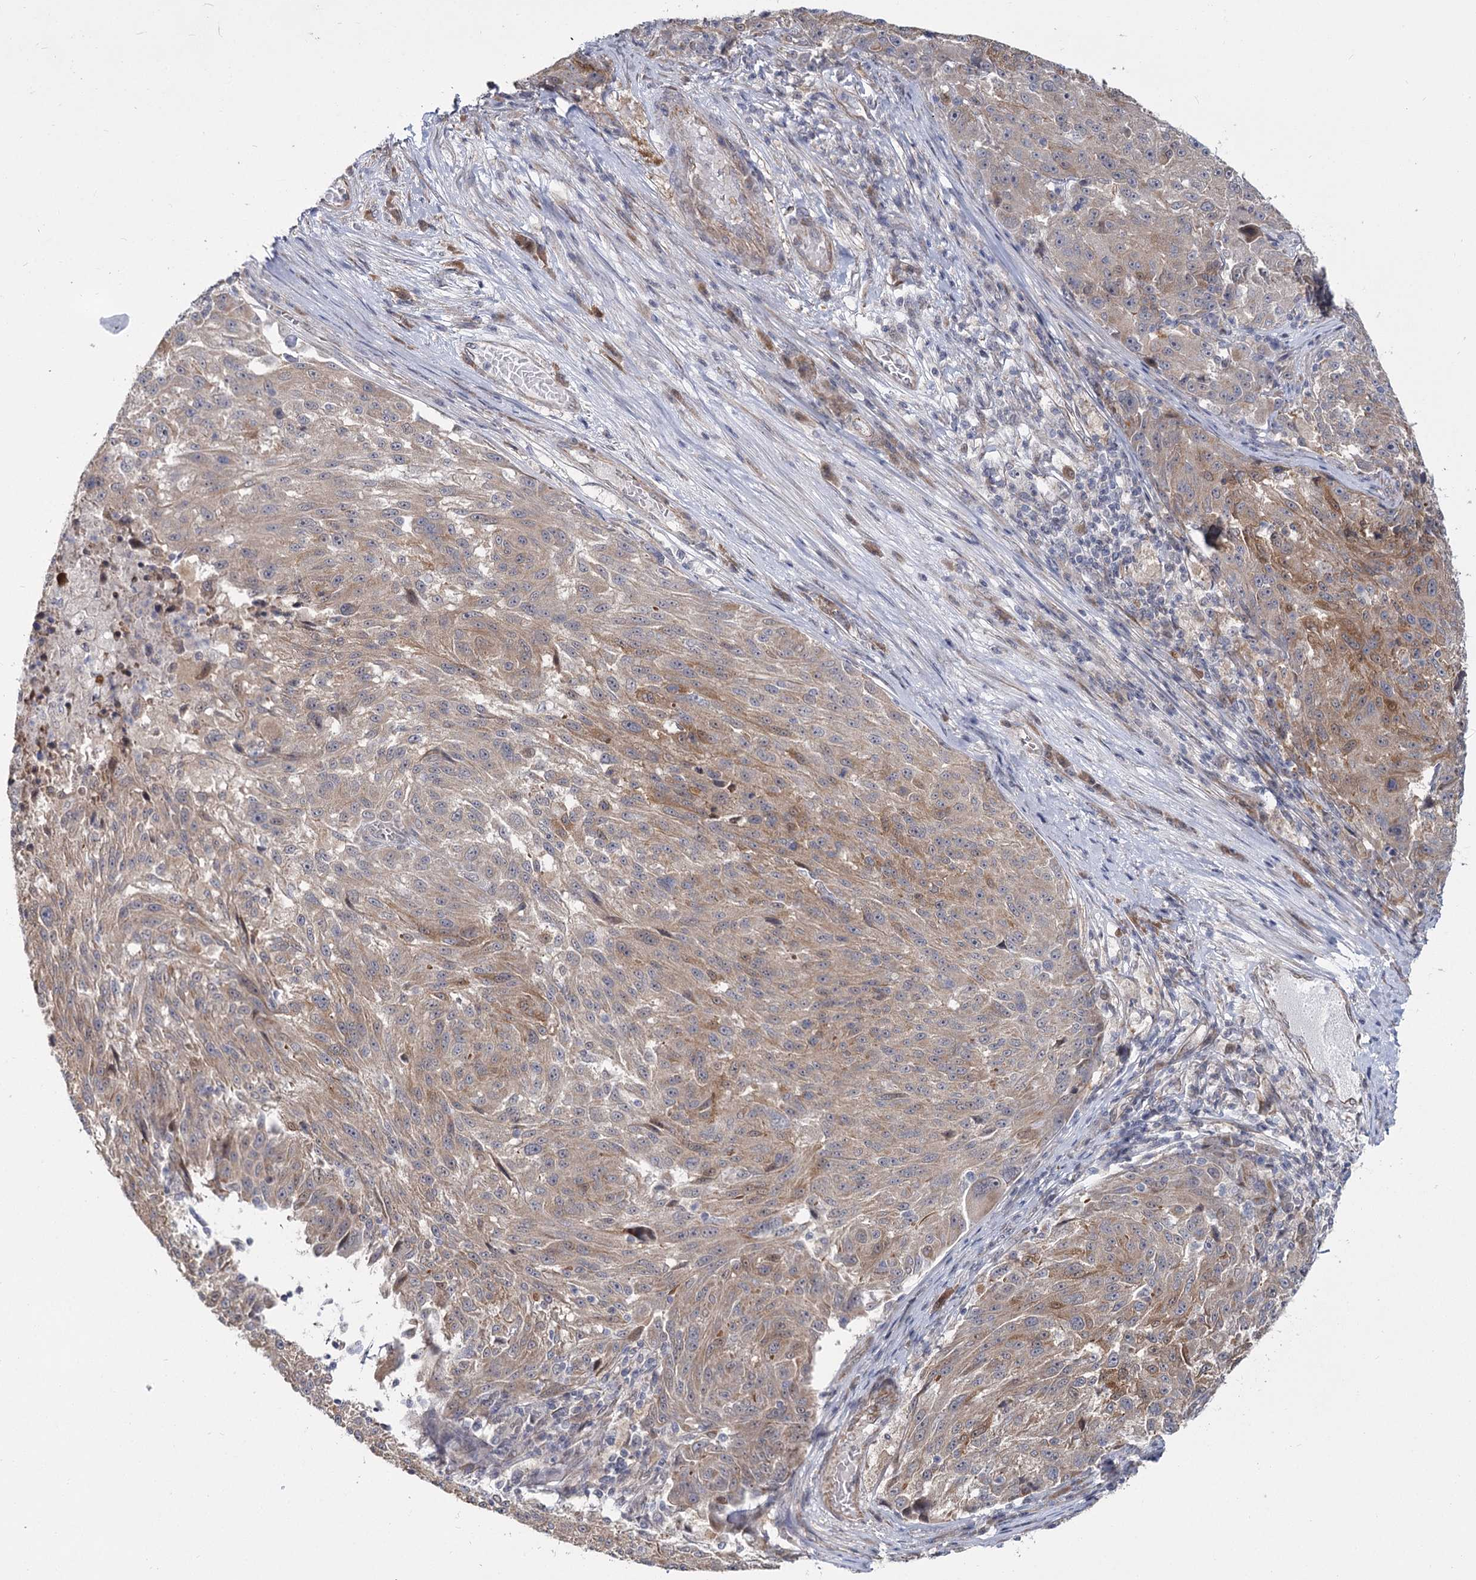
{"staining": {"intensity": "moderate", "quantity": "<25%", "location": "cytoplasmic/membranous"}, "tissue": "melanoma", "cell_type": "Tumor cells", "image_type": "cancer", "snomed": [{"axis": "morphology", "description": "Malignant melanoma, NOS"}, {"axis": "topography", "description": "Skin"}], "caption": "Immunohistochemistry (DAB (3,3'-diaminobenzidine)) staining of malignant melanoma exhibits moderate cytoplasmic/membranous protein positivity in approximately <25% of tumor cells. Using DAB (brown) and hematoxylin (blue) stains, captured at high magnification using brightfield microscopy.", "gene": "TBC1D9B", "patient": {"sex": "male", "age": 53}}